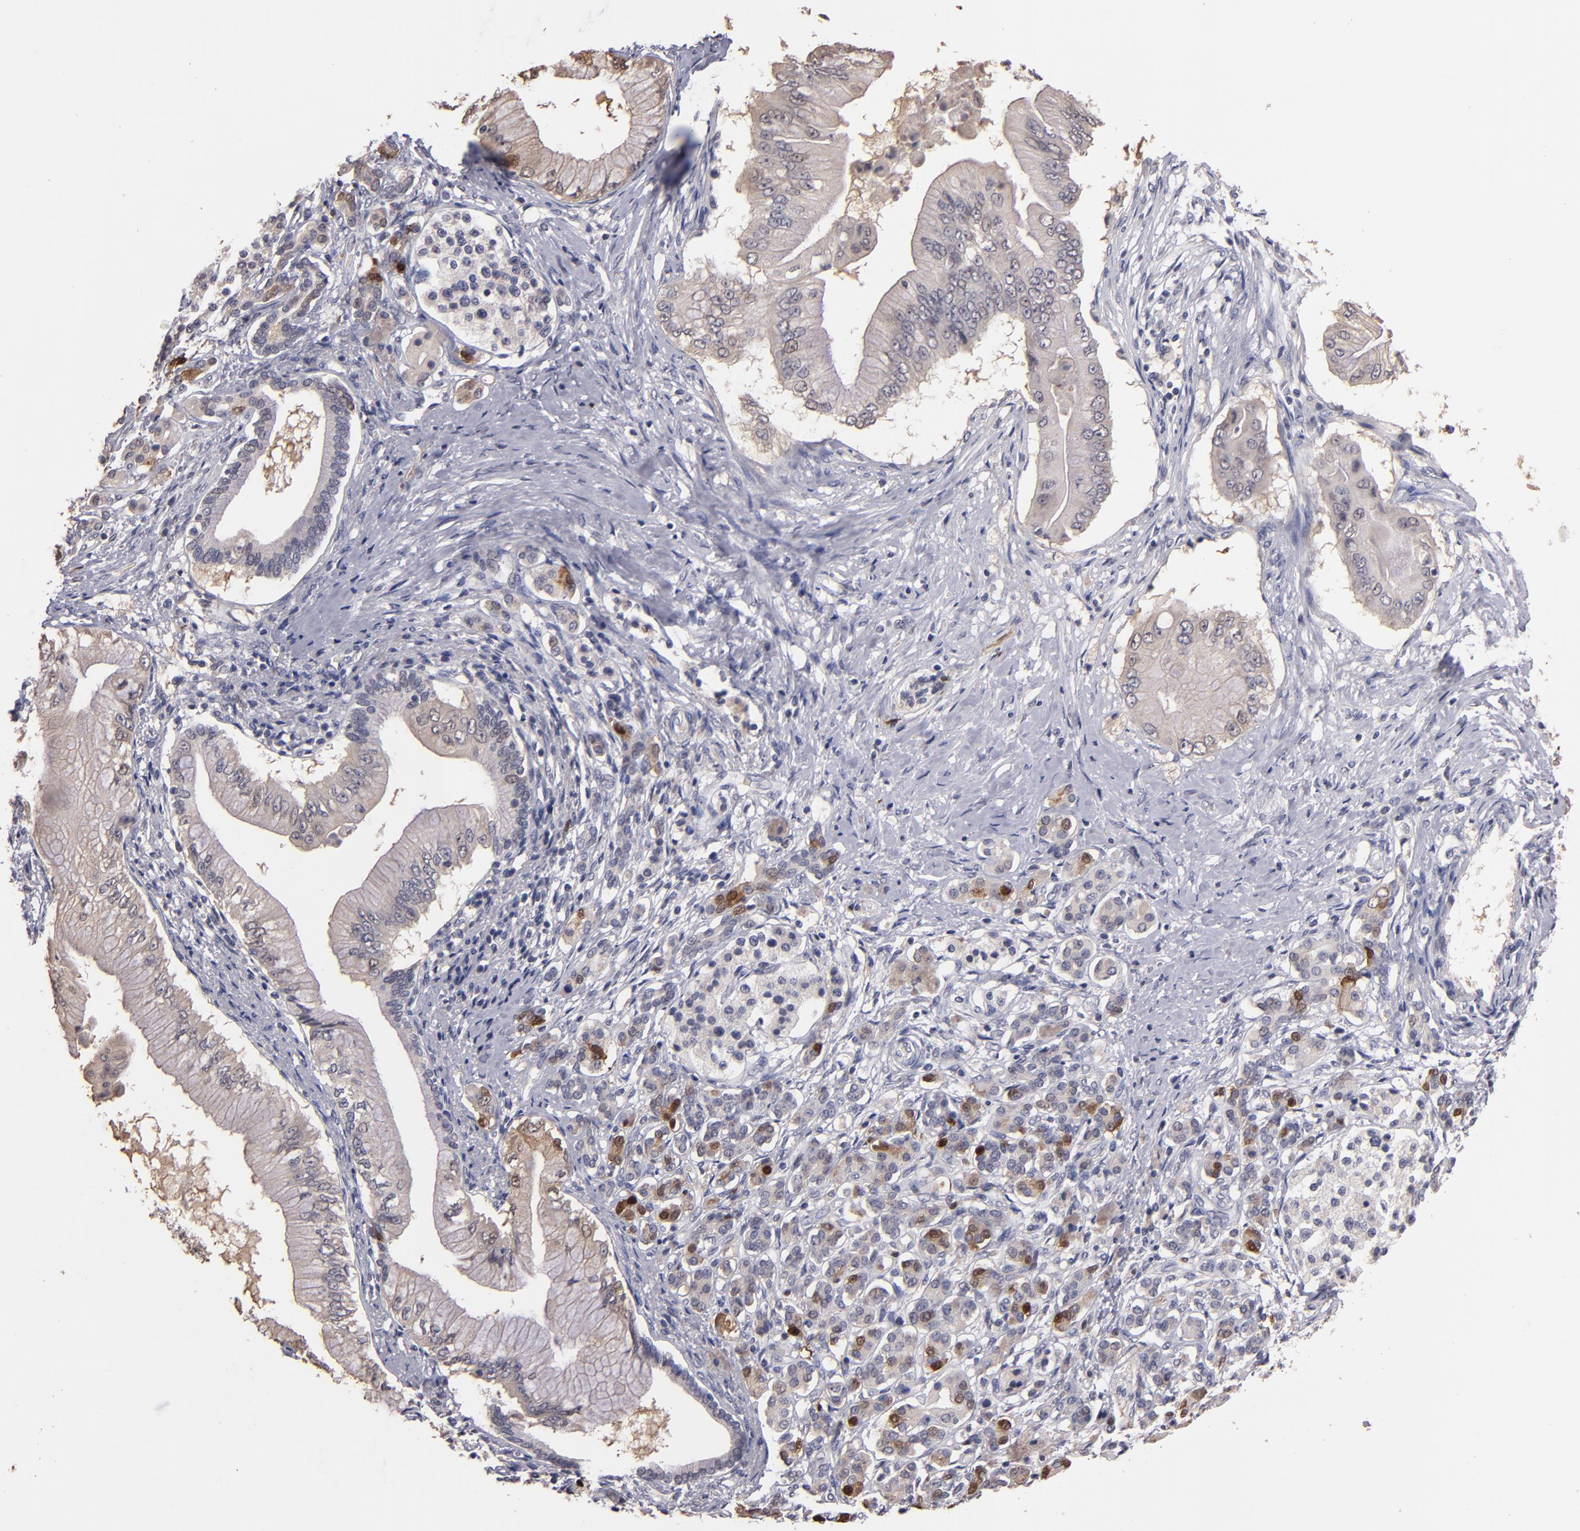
{"staining": {"intensity": "weak", "quantity": "<25%", "location": "cytoplasmic/membranous"}, "tissue": "pancreatic cancer", "cell_type": "Tumor cells", "image_type": "cancer", "snomed": [{"axis": "morphology", "description": "Adenocarcinoma, NOS"}, {"axis": "topography", "description": "Pancreas"}], "caption": "Tumor cells show no significant protein expression in pancreatic cancer (adenocarcinoma).", "gene": "S100A1", "patient": {"sex": "male", "age": 62}}